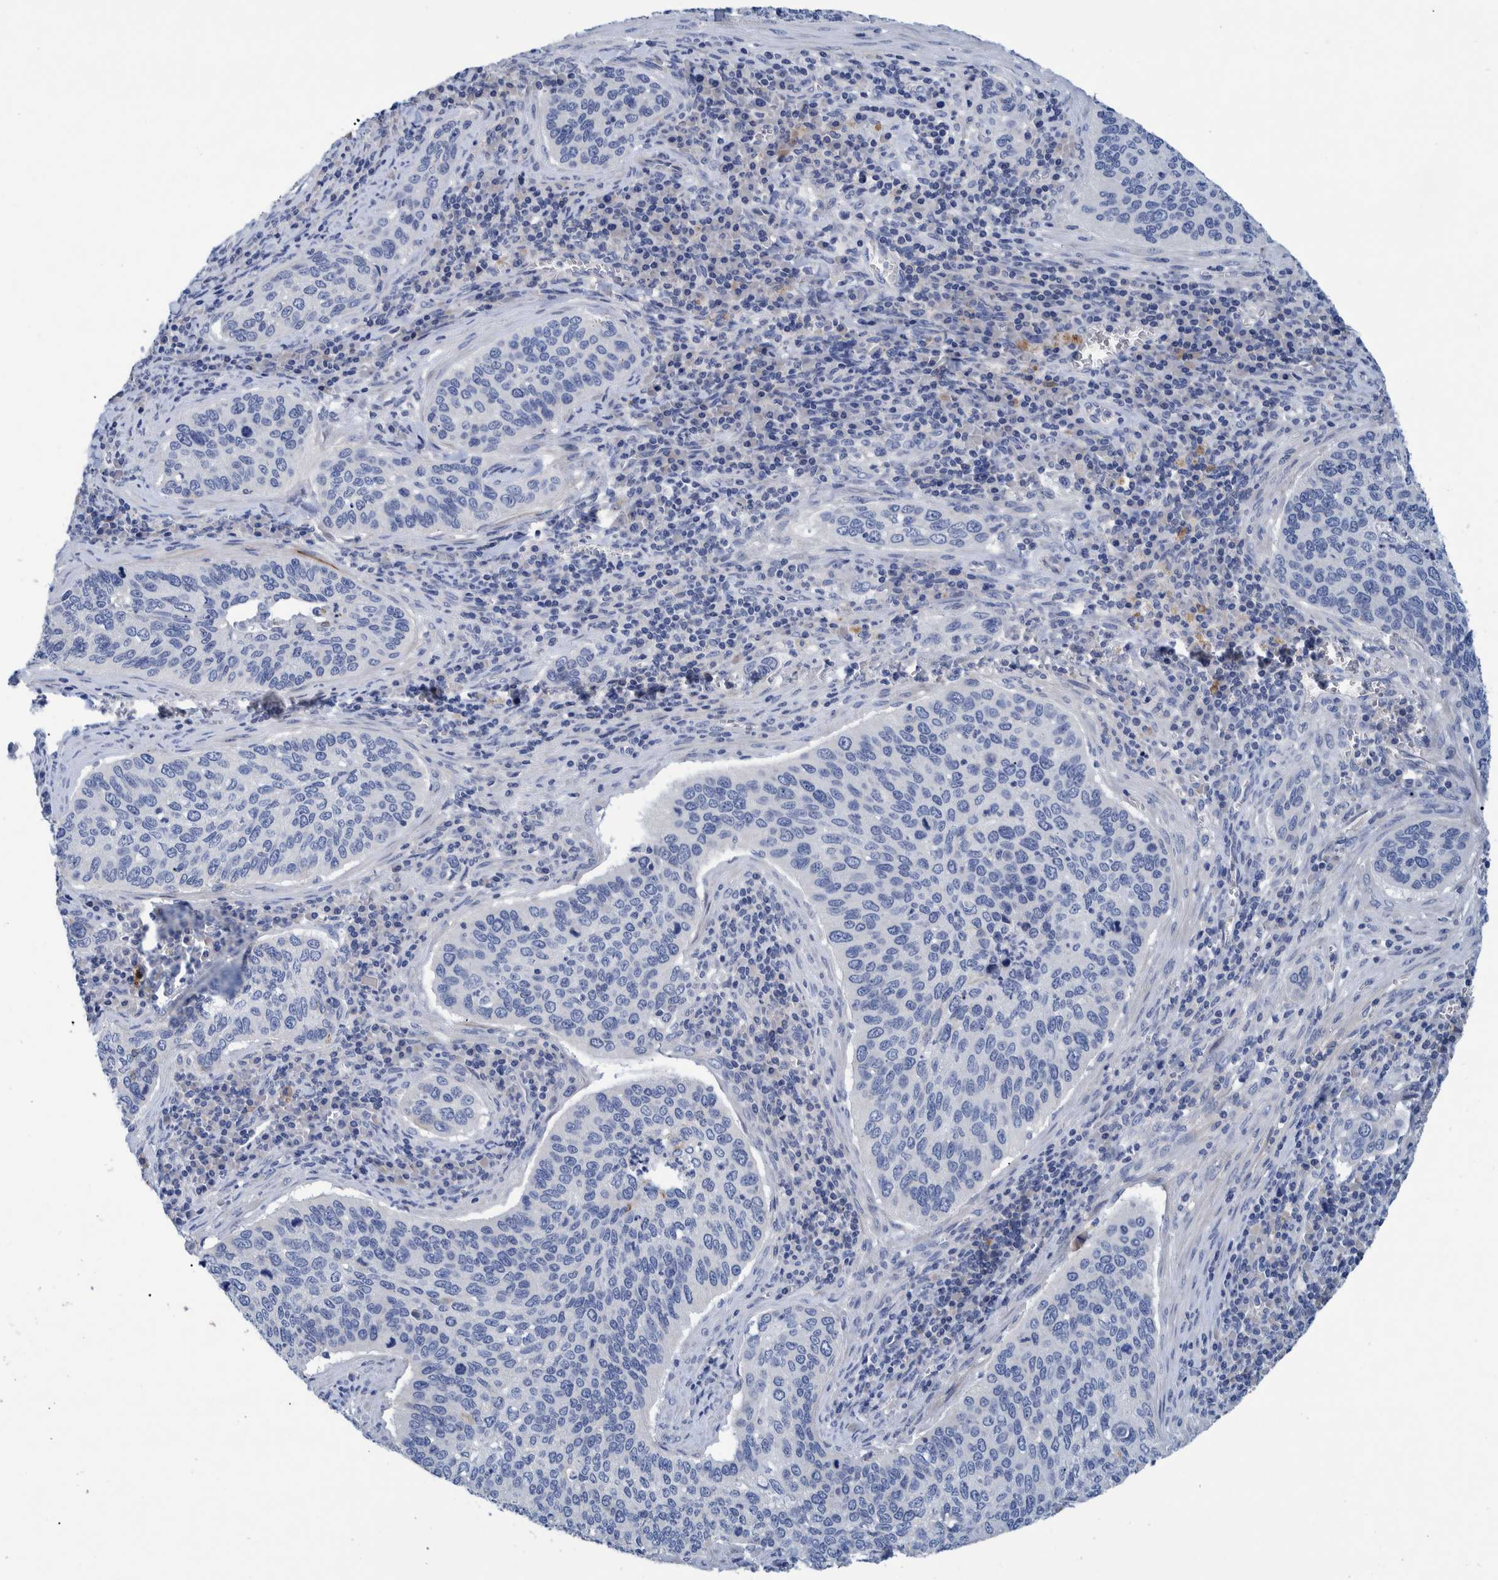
{"staining": {"intensity": "negative", "quantity": "none", "location": "none"}, "tissue": "cervical cancer", "cell_type": "Tumor cells", "image_type": "cancer", "snomed": [{"axis": "morphology", "description": "Squamous cell carcinoma, NOS"}, {"axis": "topography", "description": "Cervix"}], "caption": "Tumor cells show no significant expression in squamous cell carcinoma (cervical). (DAB immunohistochemistry (IHC) with hematoxylin counter stain).", "gene": "MKS1", "patient": {"sex": "female", "age": 53}}